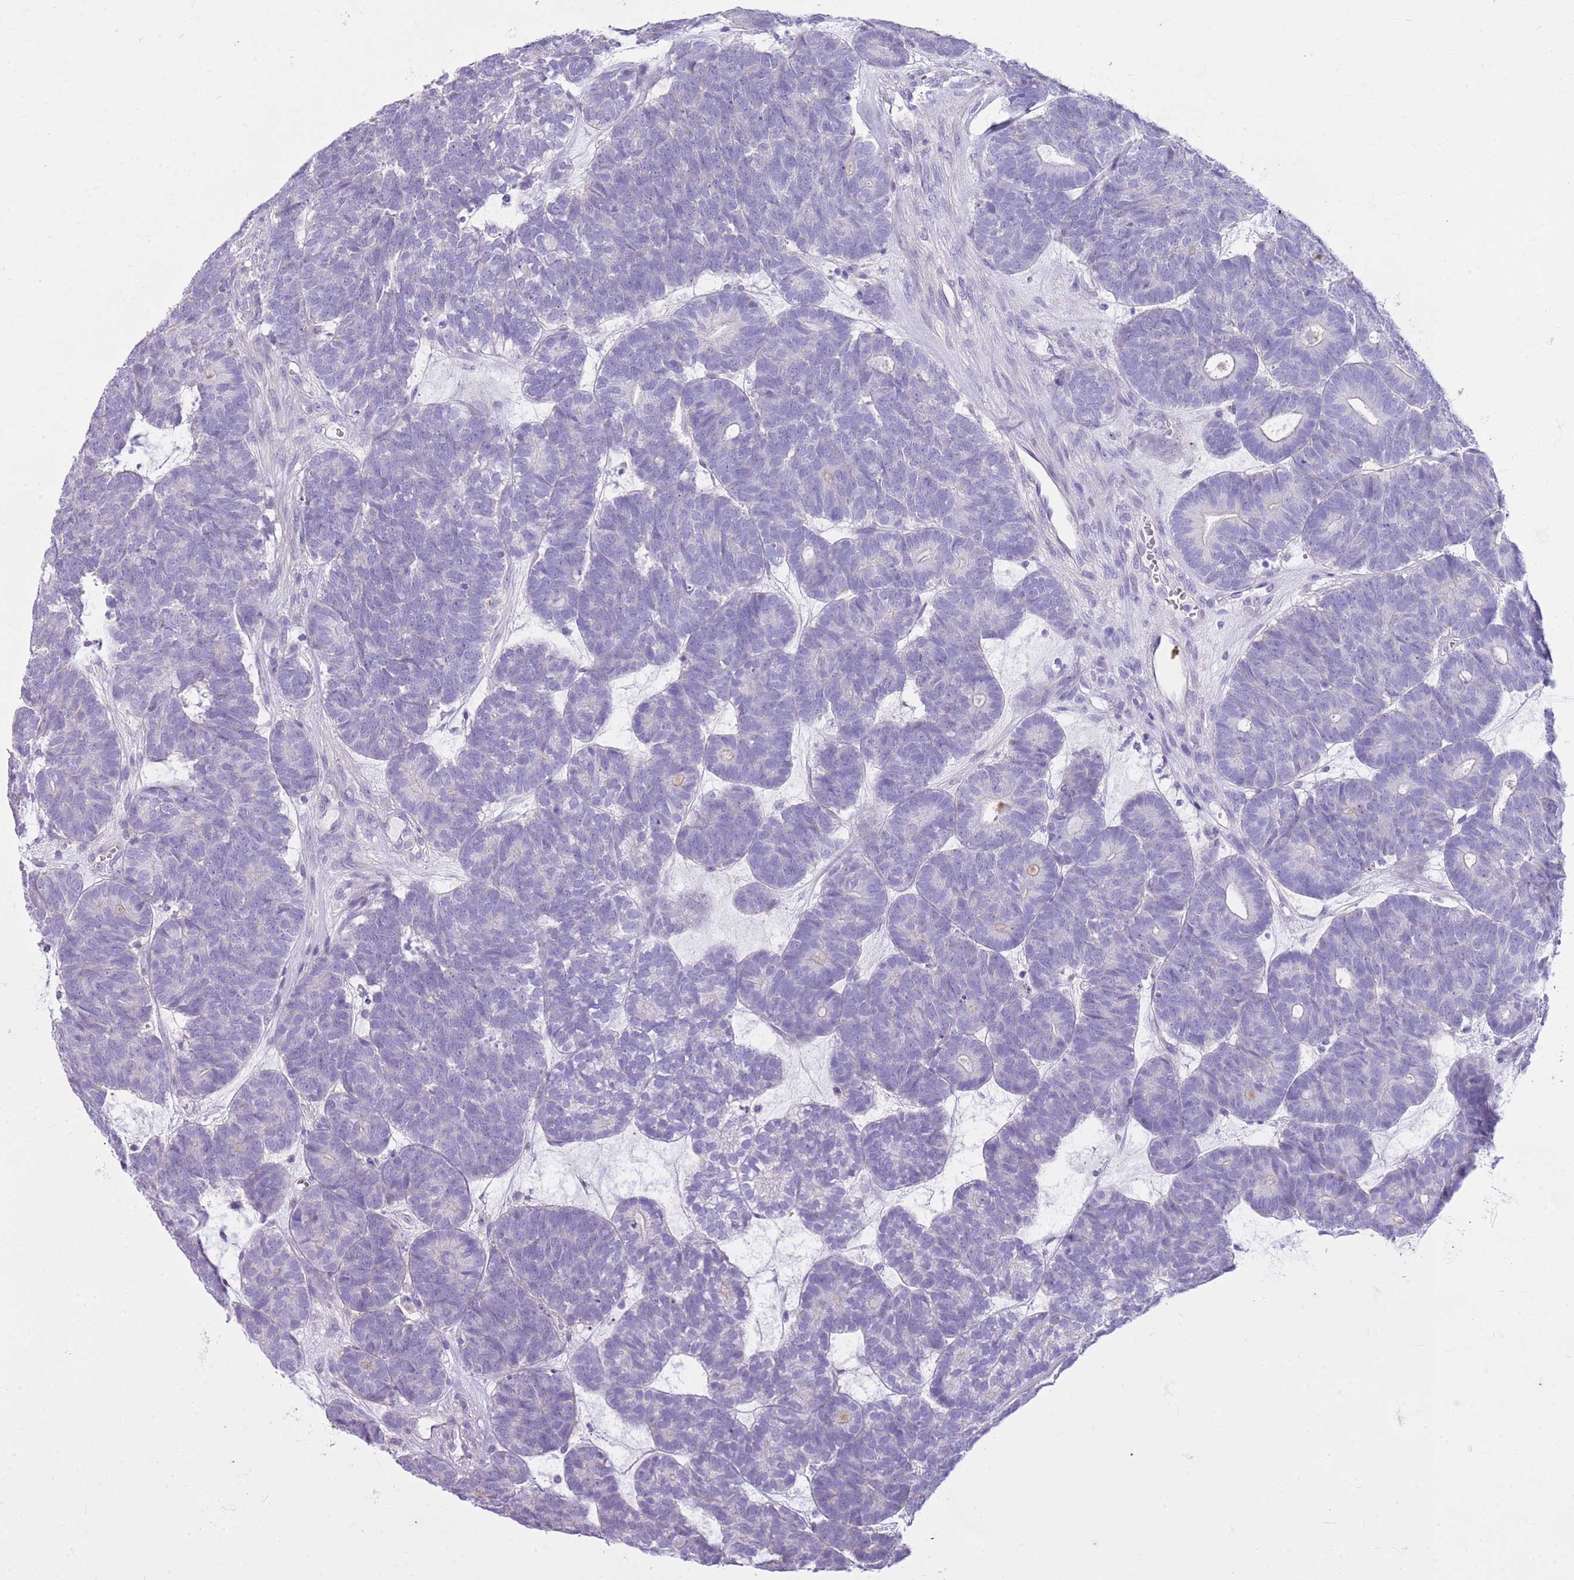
{"staining": {"intensity": "negative", "quantity": "none", "location": "none"}, "tissue": "head and neck cancer", "cell_type": "Tumor cells", "image_type": "cancer", "snomed": [{"axis": "morphology", "description": "Adenocarcinoma, NOS"}, {"axis": "topography", "description": "Head-Neck"}], "caption": "Head and neck cancer (adenocarcinoma) stained for a protein using IHC displays no positivity tumor cells.", "gene": "CNPPD1", "patient": {"sex": "female", "age": 81}}